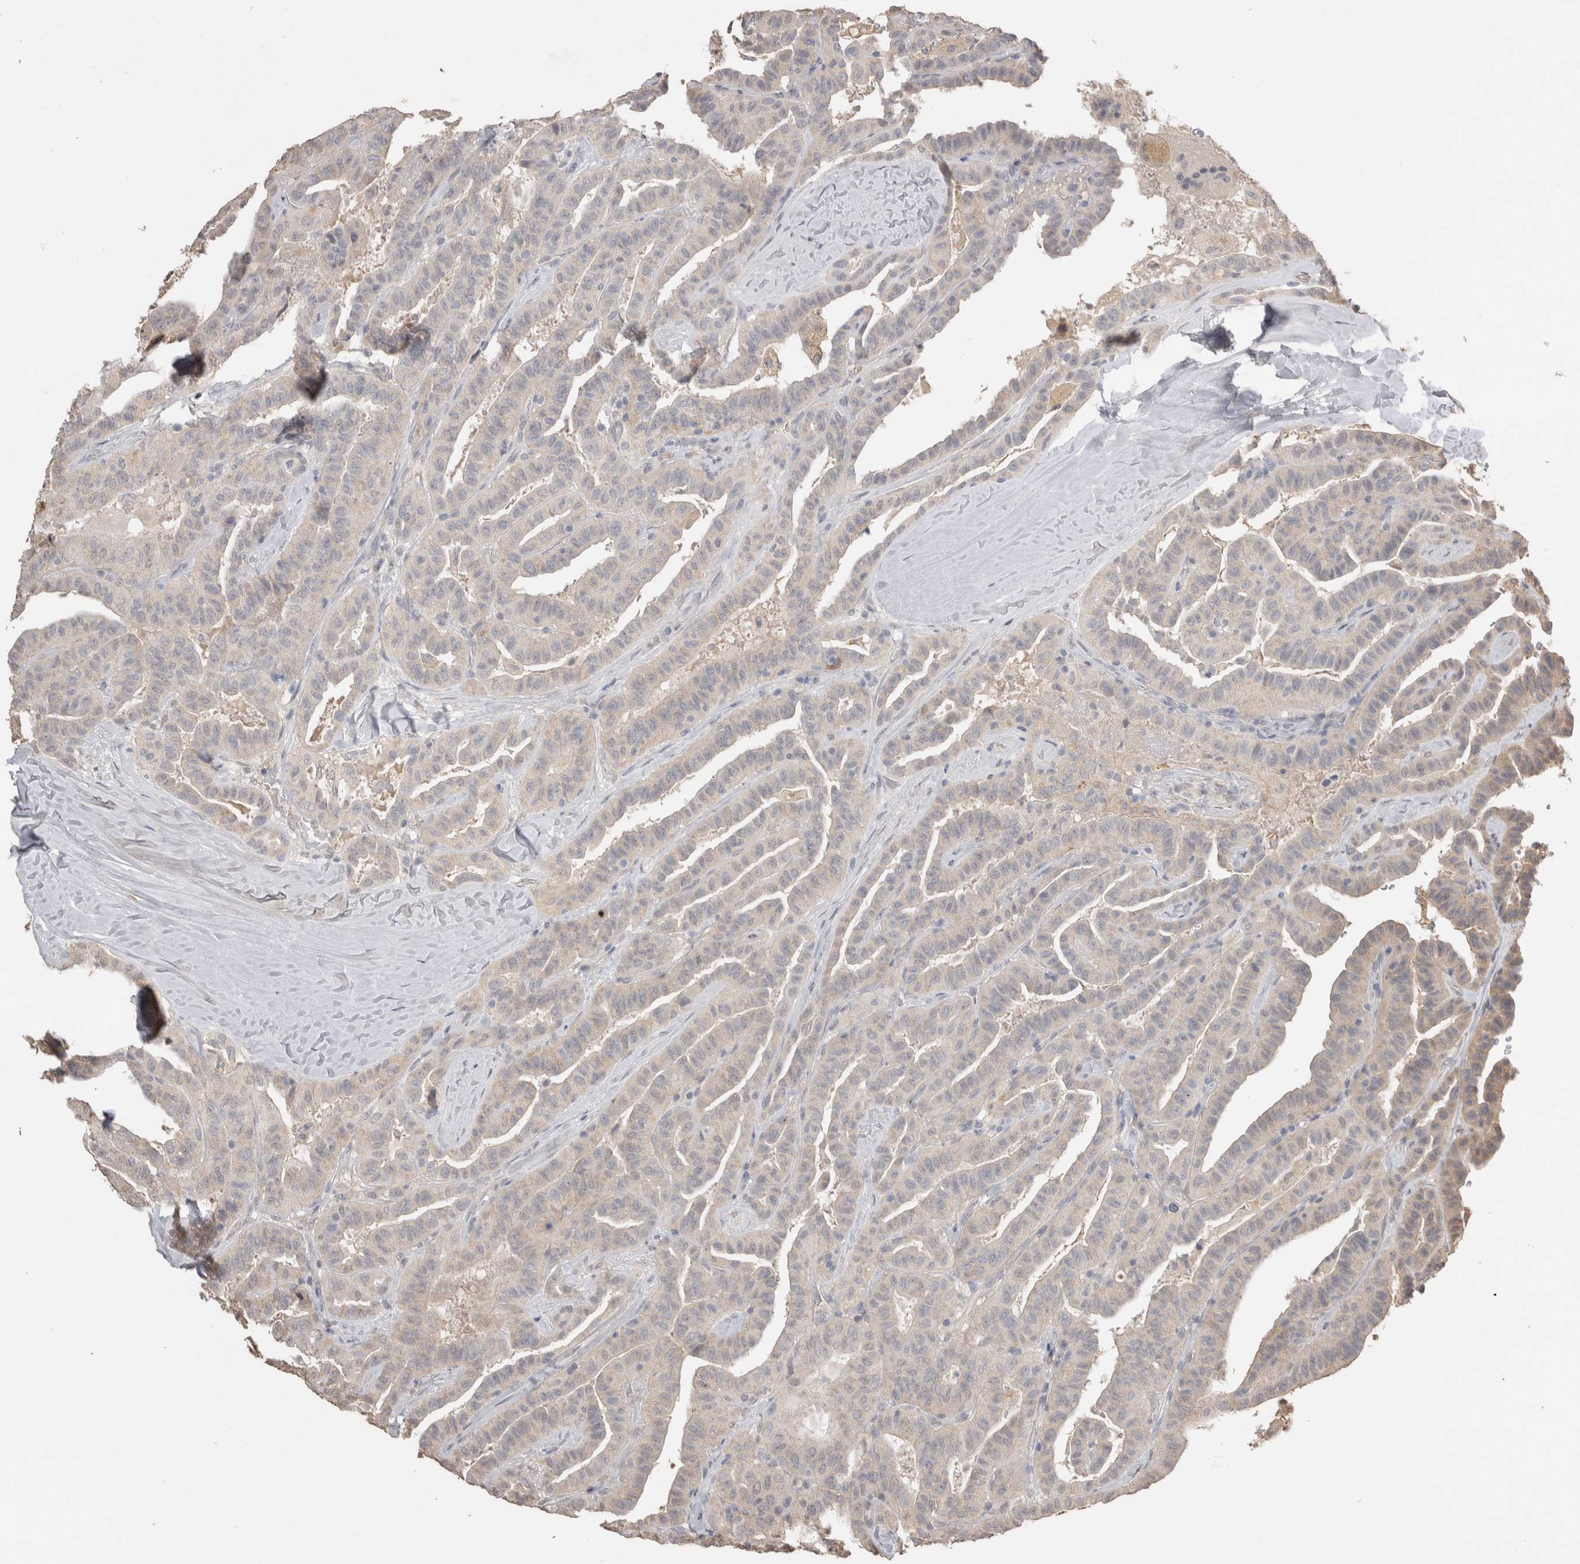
{"staining": {"intensity": "negative", "quantity": "none", "location": "none"}, "tissue": "thyroid cancer", "cell_type": "Tumor cells", "image_type": "cancer", "snomed": [{"axis": "morphology", "description": "Papillary adenocarcinoma, NOS"}, {"axis": "topography", "description": "Thyroid gland"}], "caption": "IHC micrograph of neoplastic tissue: thyroid cancer stained with DAB demonstrates no significant protein positivity in tumor cells.", "gene": "NAALADL2", "patient": {"sex": "male", "age": 77}}